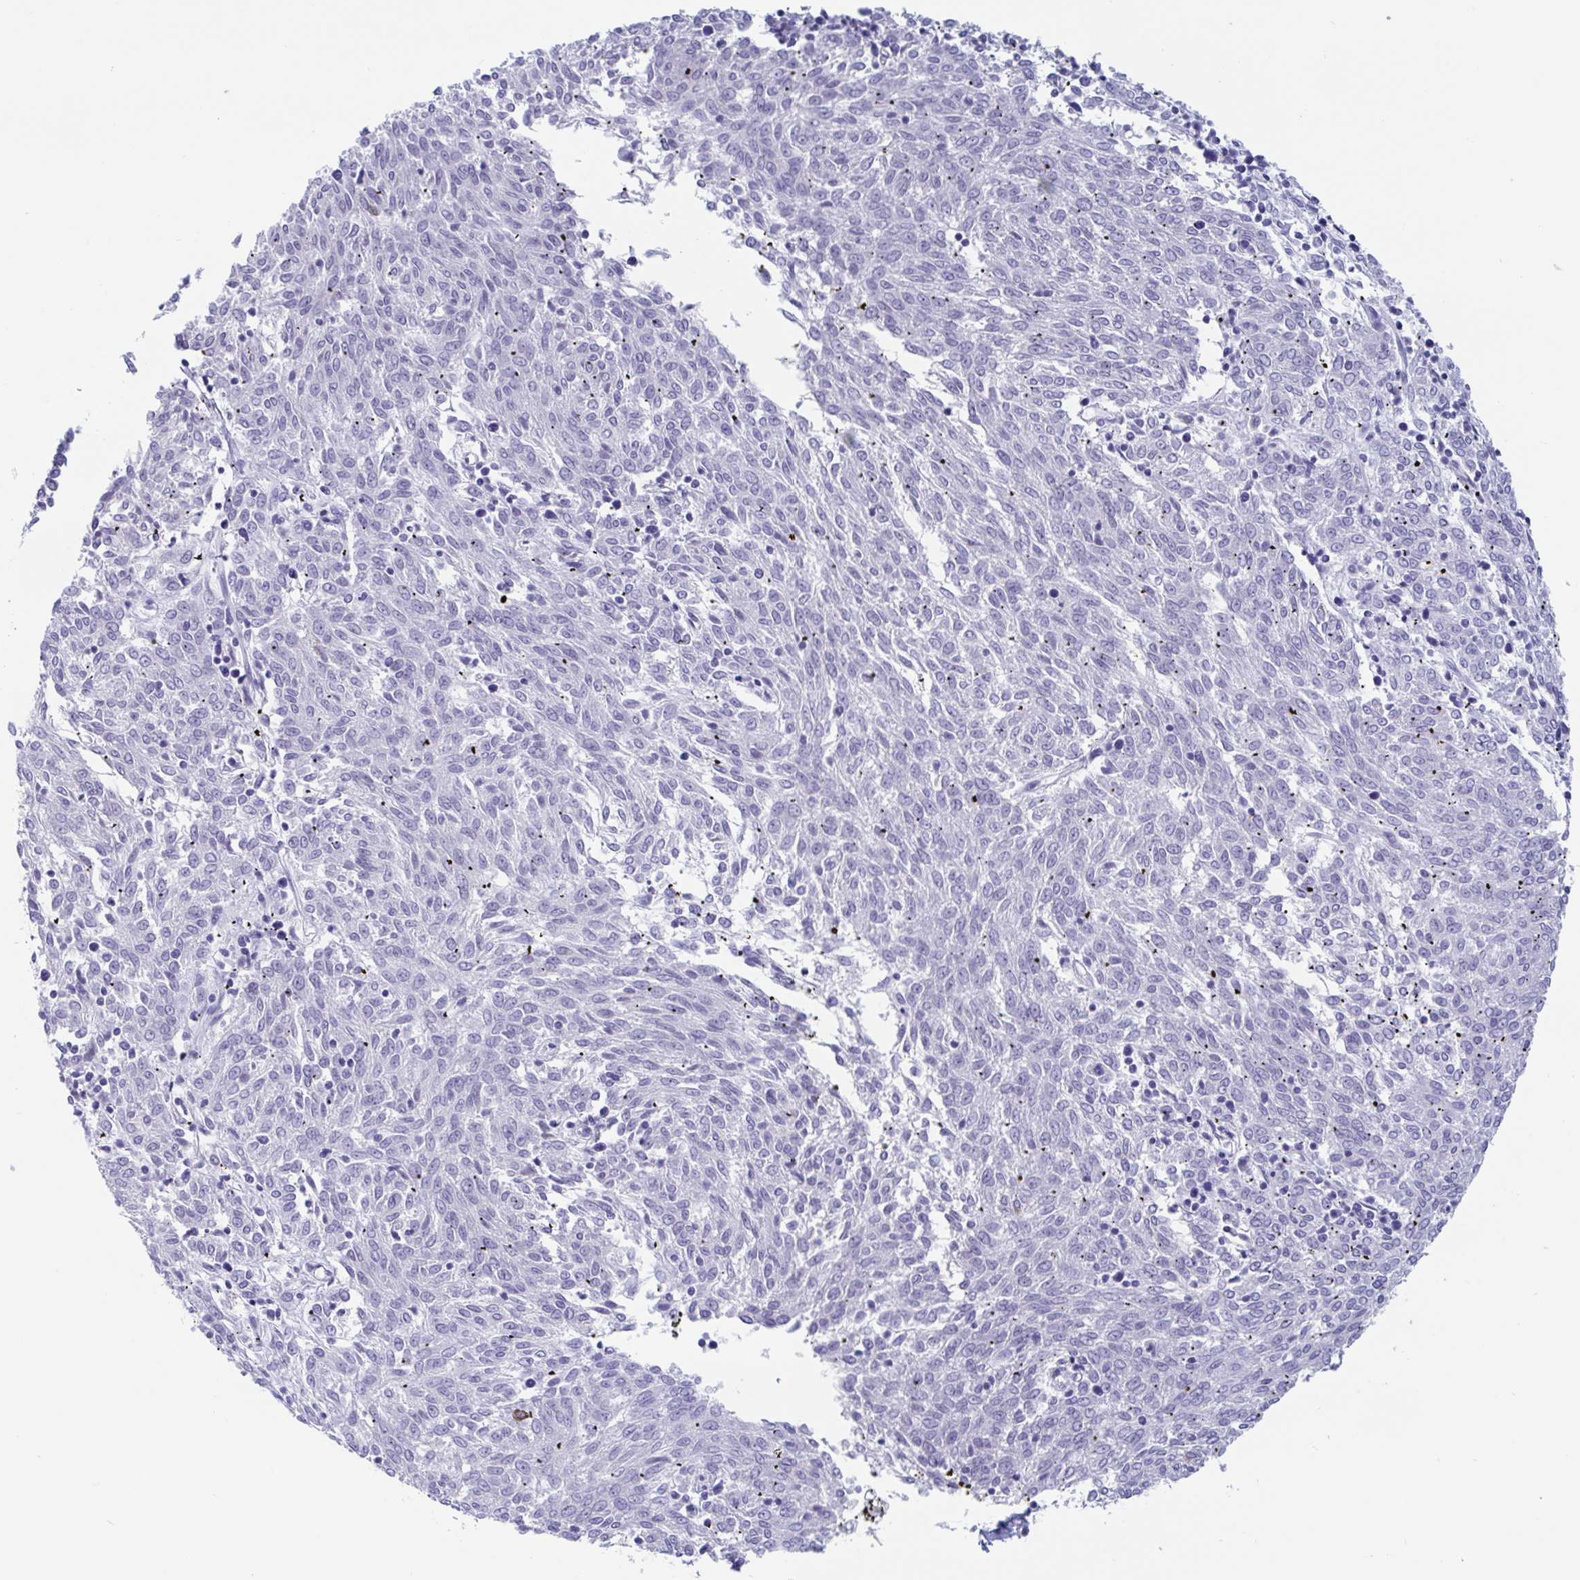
{"staining": {"intensity": "negative", "quantity": "none", "location": "none"}, "tissue": "melanoma", "cell_type": "Tumor cells", "image_type": "cancer", "snomed": [{"axis": "morphology", "description": "Malignant melanoma, NOS"}, {"axis": "topography", "description": "Skin"}], "caption": "This photomicrograph is of malignant melanoma stained with immunohistochemistry to label a protein in brown with the nuclei are counter-stained blue. There is no positivity in tumor cells. Brightfield microscopy of immunohistochemistry (IHC) stained with DAB (3,3'-diaminobenzidine) (brown) and hematoxylin (blue), captured at high magnification.", "gene": "CDX4", "patient": {"sex": "female", "age": 72}}